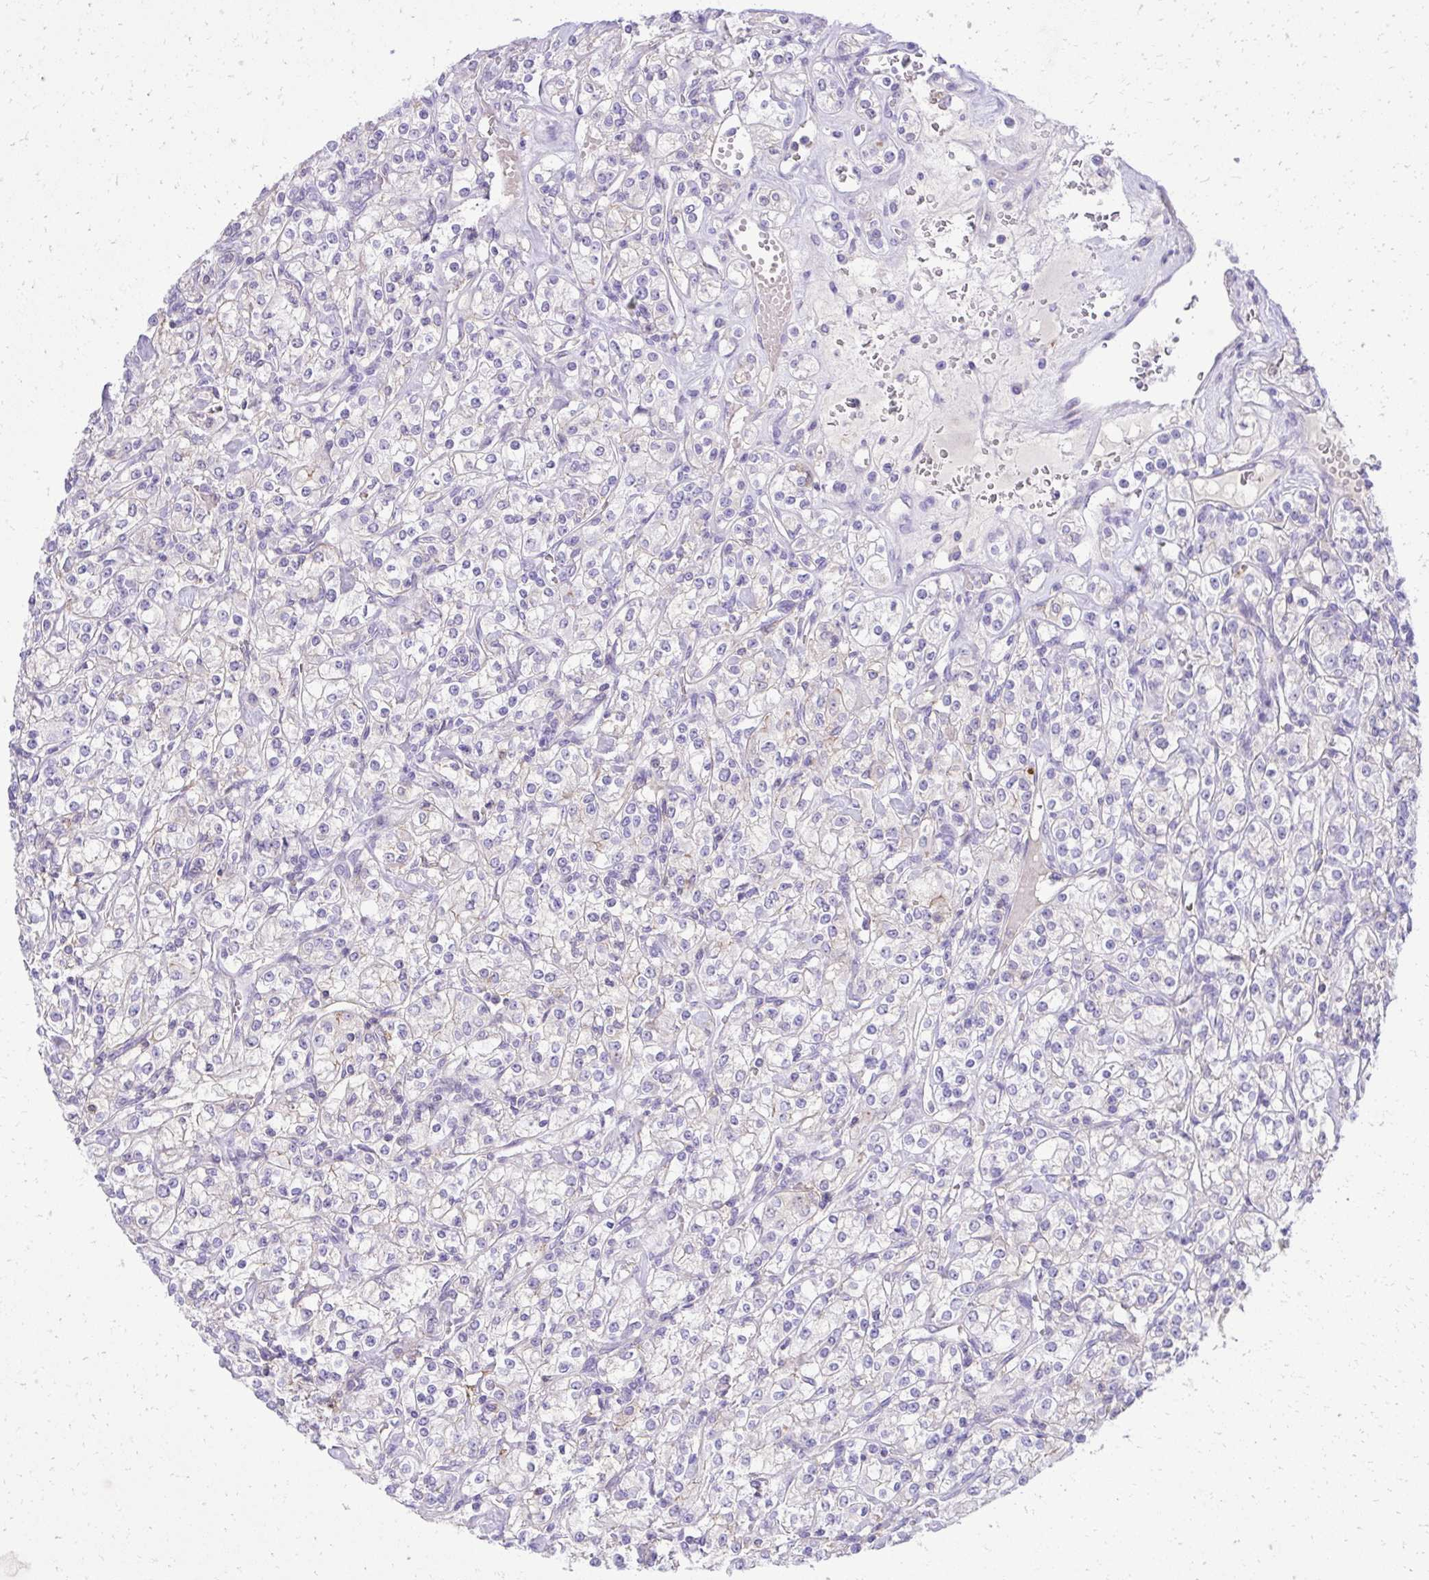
{"staining": {"intensity": "negative", "quantity": "none", "location": "none"}, "tissue": "renal cancer", "cell_type": "Tumor cells", "image_type": "cancer", "snomed": [{"axis": "morphology", "description": "Adenocarcinoma, NOS"}, {"axis": "topography", "description": "Kidney"}], "caption": "There is no significant positivity in tumor cells of renal adenocarcinoma.", "gene": "PITPNM3", "patient": {"sex": "male", "age": 77}}